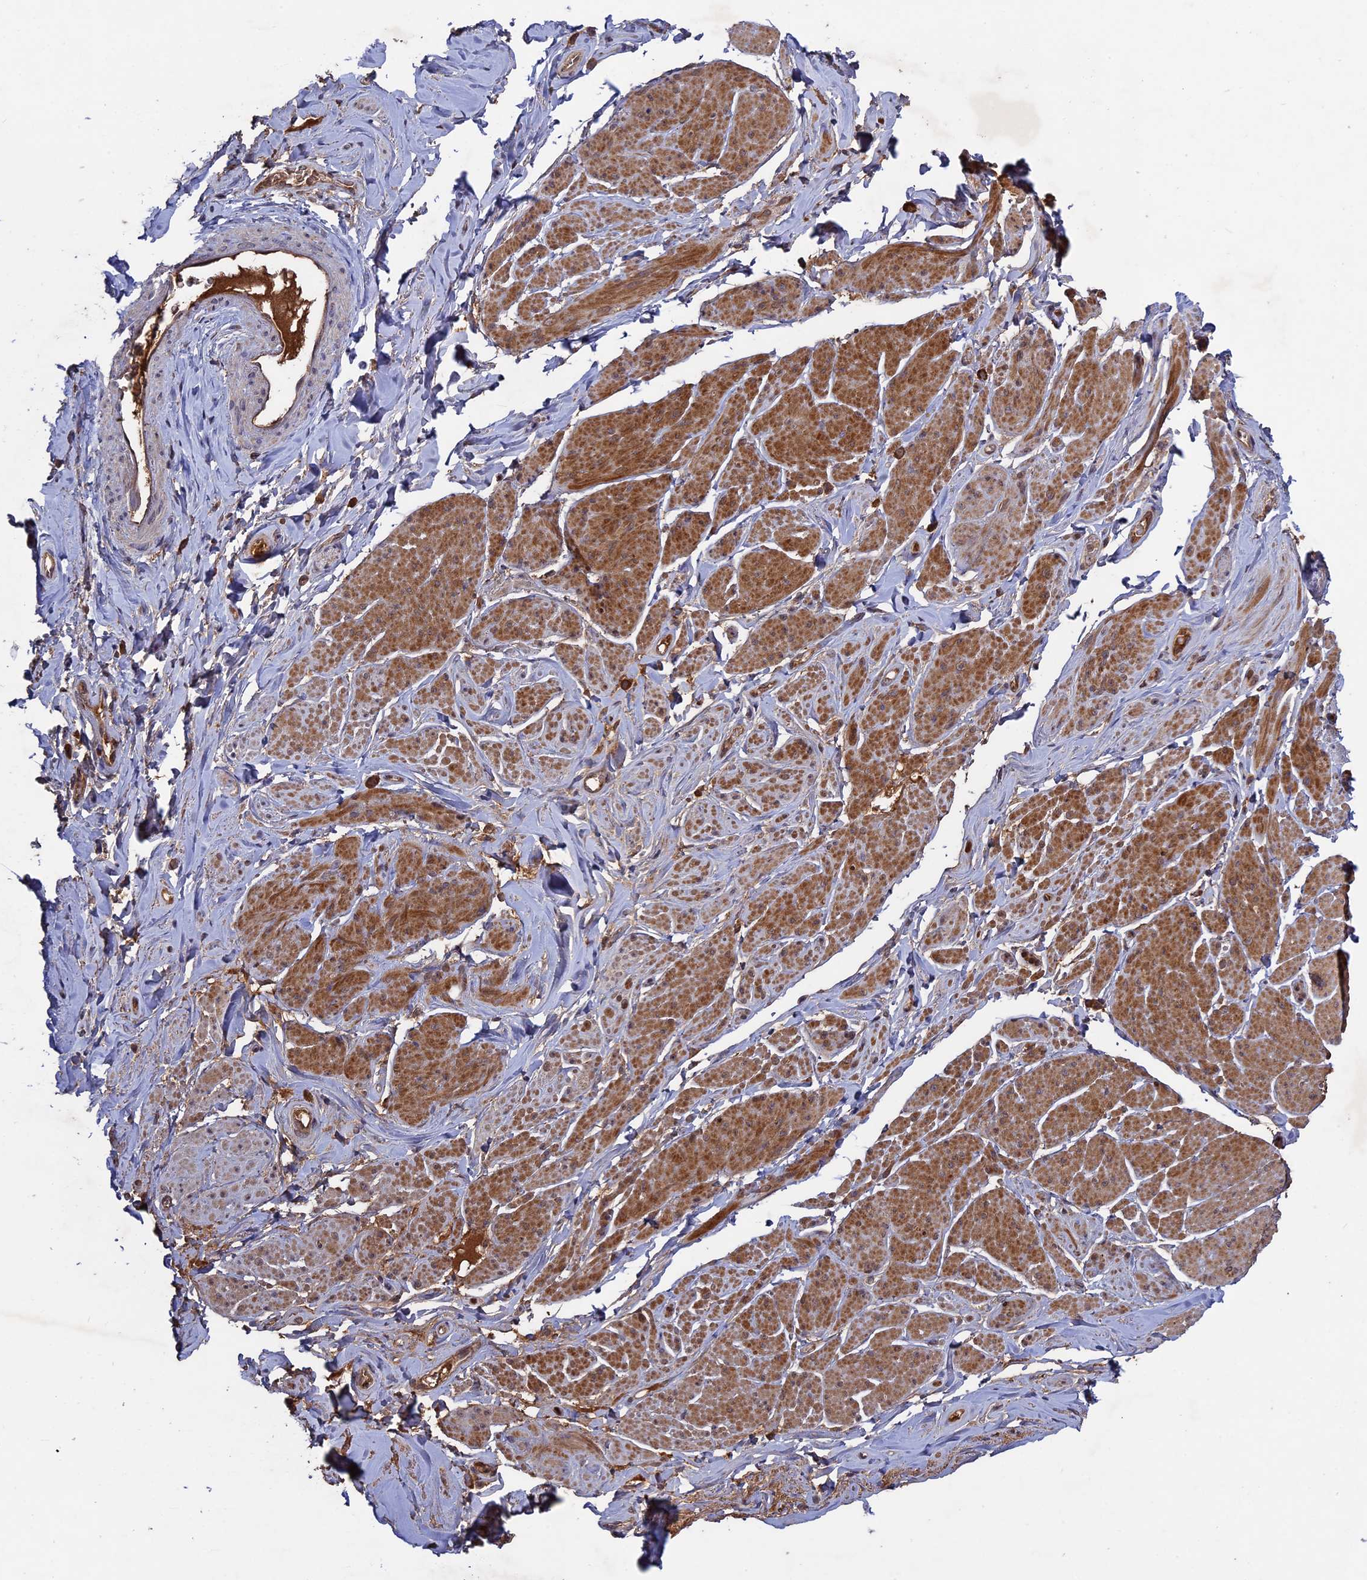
{"staining": {"intensity": "moderate", "quantity": "<25%", "location": "cytoplasmic/membranous"}, "tissue": "smooth muscle", "cell_type": "Smooth muscle cells", "image_type": "normal", "snomed": [{"axis": "morphology", "description": "Normal tissue, NOS"}, {"axis": "topography", "description": "Smooth muscle"}, {"axis": "topography", "description": "Peripheral nerve tissue"}], "caption": "Normal smooth muscle reveals moderate cytoplasmic/membranous positivity in about <25% of smooth muscle cells.", "gene": "RAB15", "patient": {"sex": "male", "age": 69}}